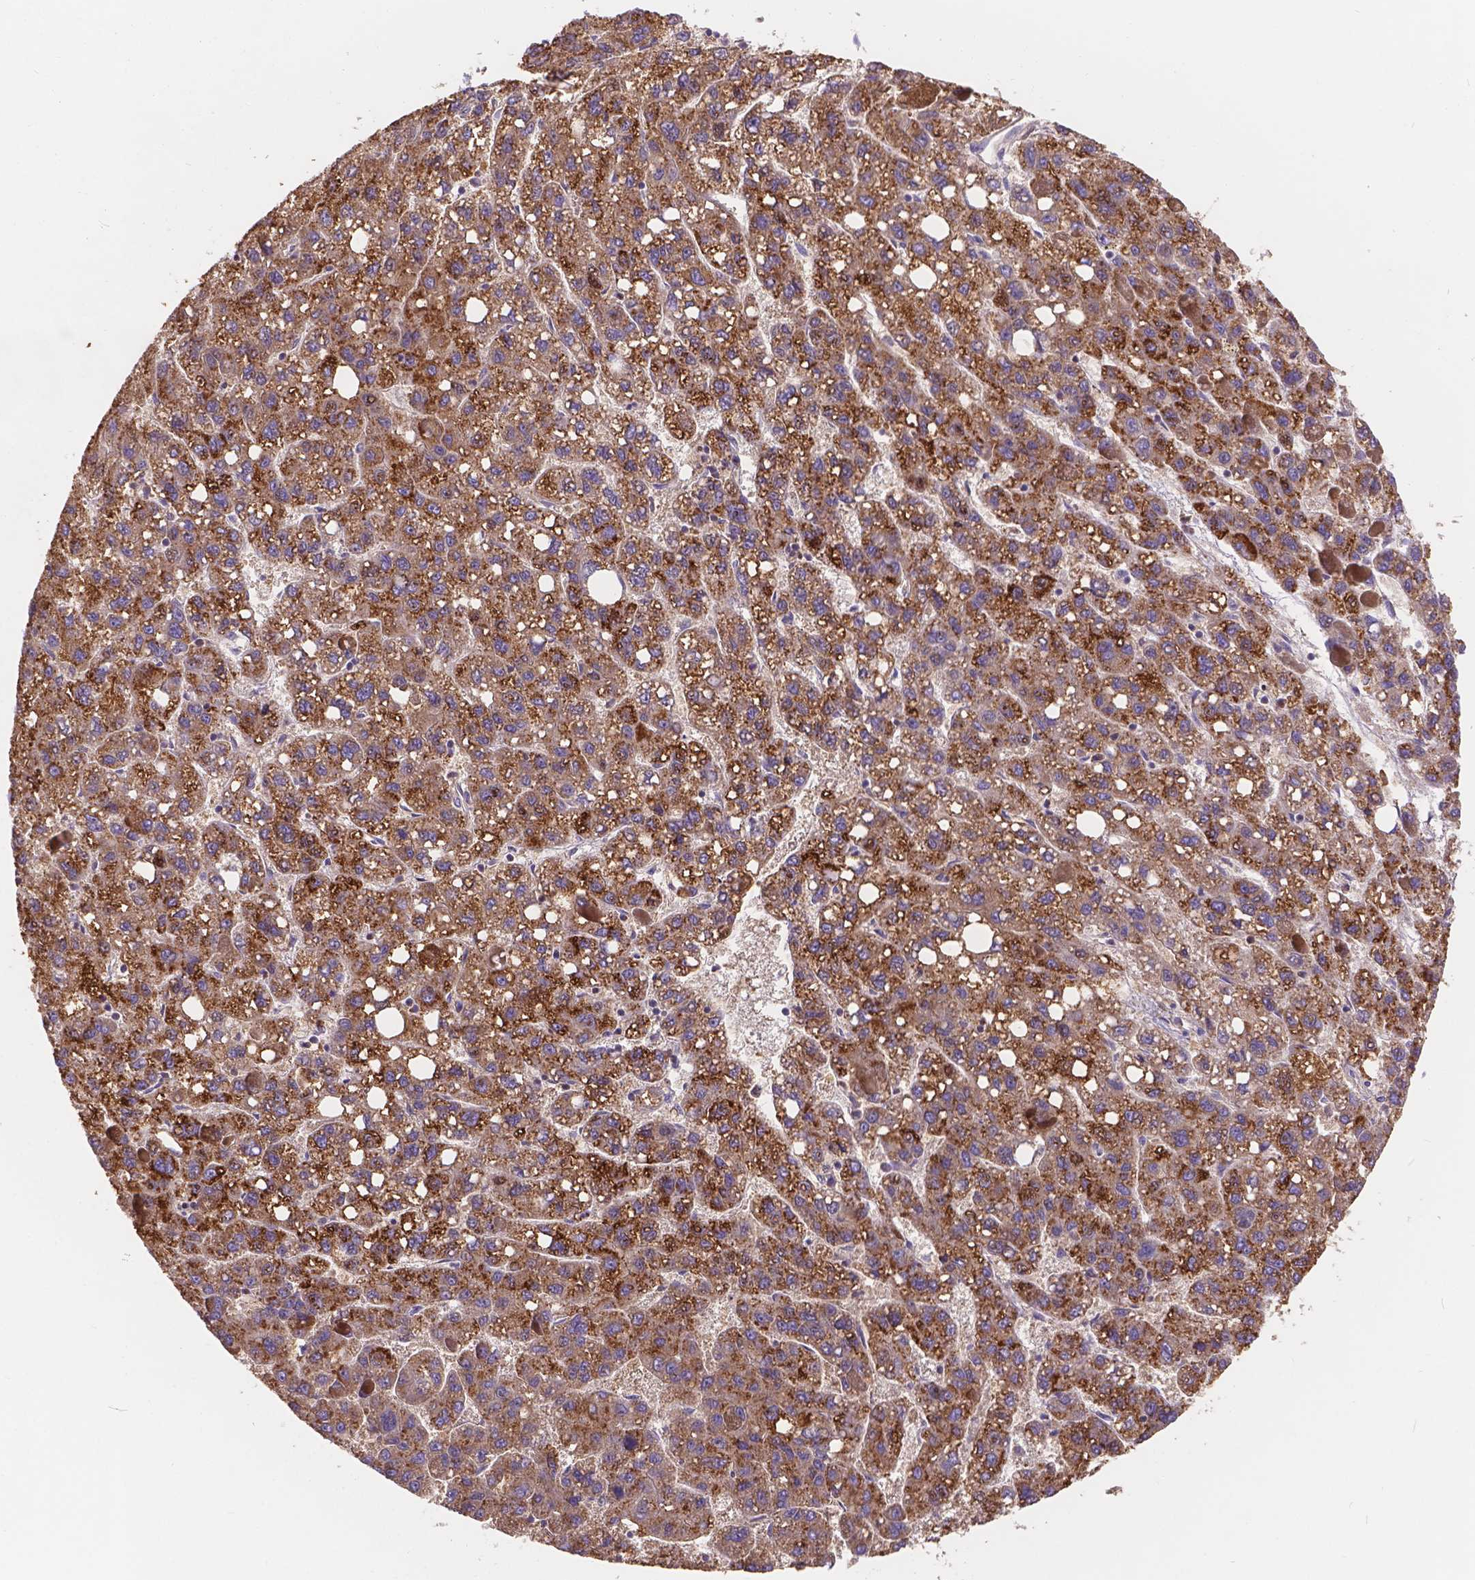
{"staining": {"intensity": "strong", "quantity": ">75%", "location": "cytoplasmic/membranous"}, "tissue": "liver cancer", "cell_type": "Tumor cells", "image_type": "cancer", "snomed": [{"axis": "morphology", "description": "Carcinoma, Hepatocellular, NOS"}, {"axis": "topography", "description": "Liver"}], "caption": "Immunohistochemistry (IHC) staining of liver cancer (hepatocellular carcinoma), which reveals high levels of strong cytoplasmic/membranous positivity in about >75% of tumor cells indicating strong cytoplasmic/membranous protein staining. The staining was performed using DAB (3,3'-diaminobenzidine) (brown) for protein detection and nuclei were counterstained in hematoxylin (blue).", "gene": "CDK10", "patient": {"sex": "female", "age": 82}}